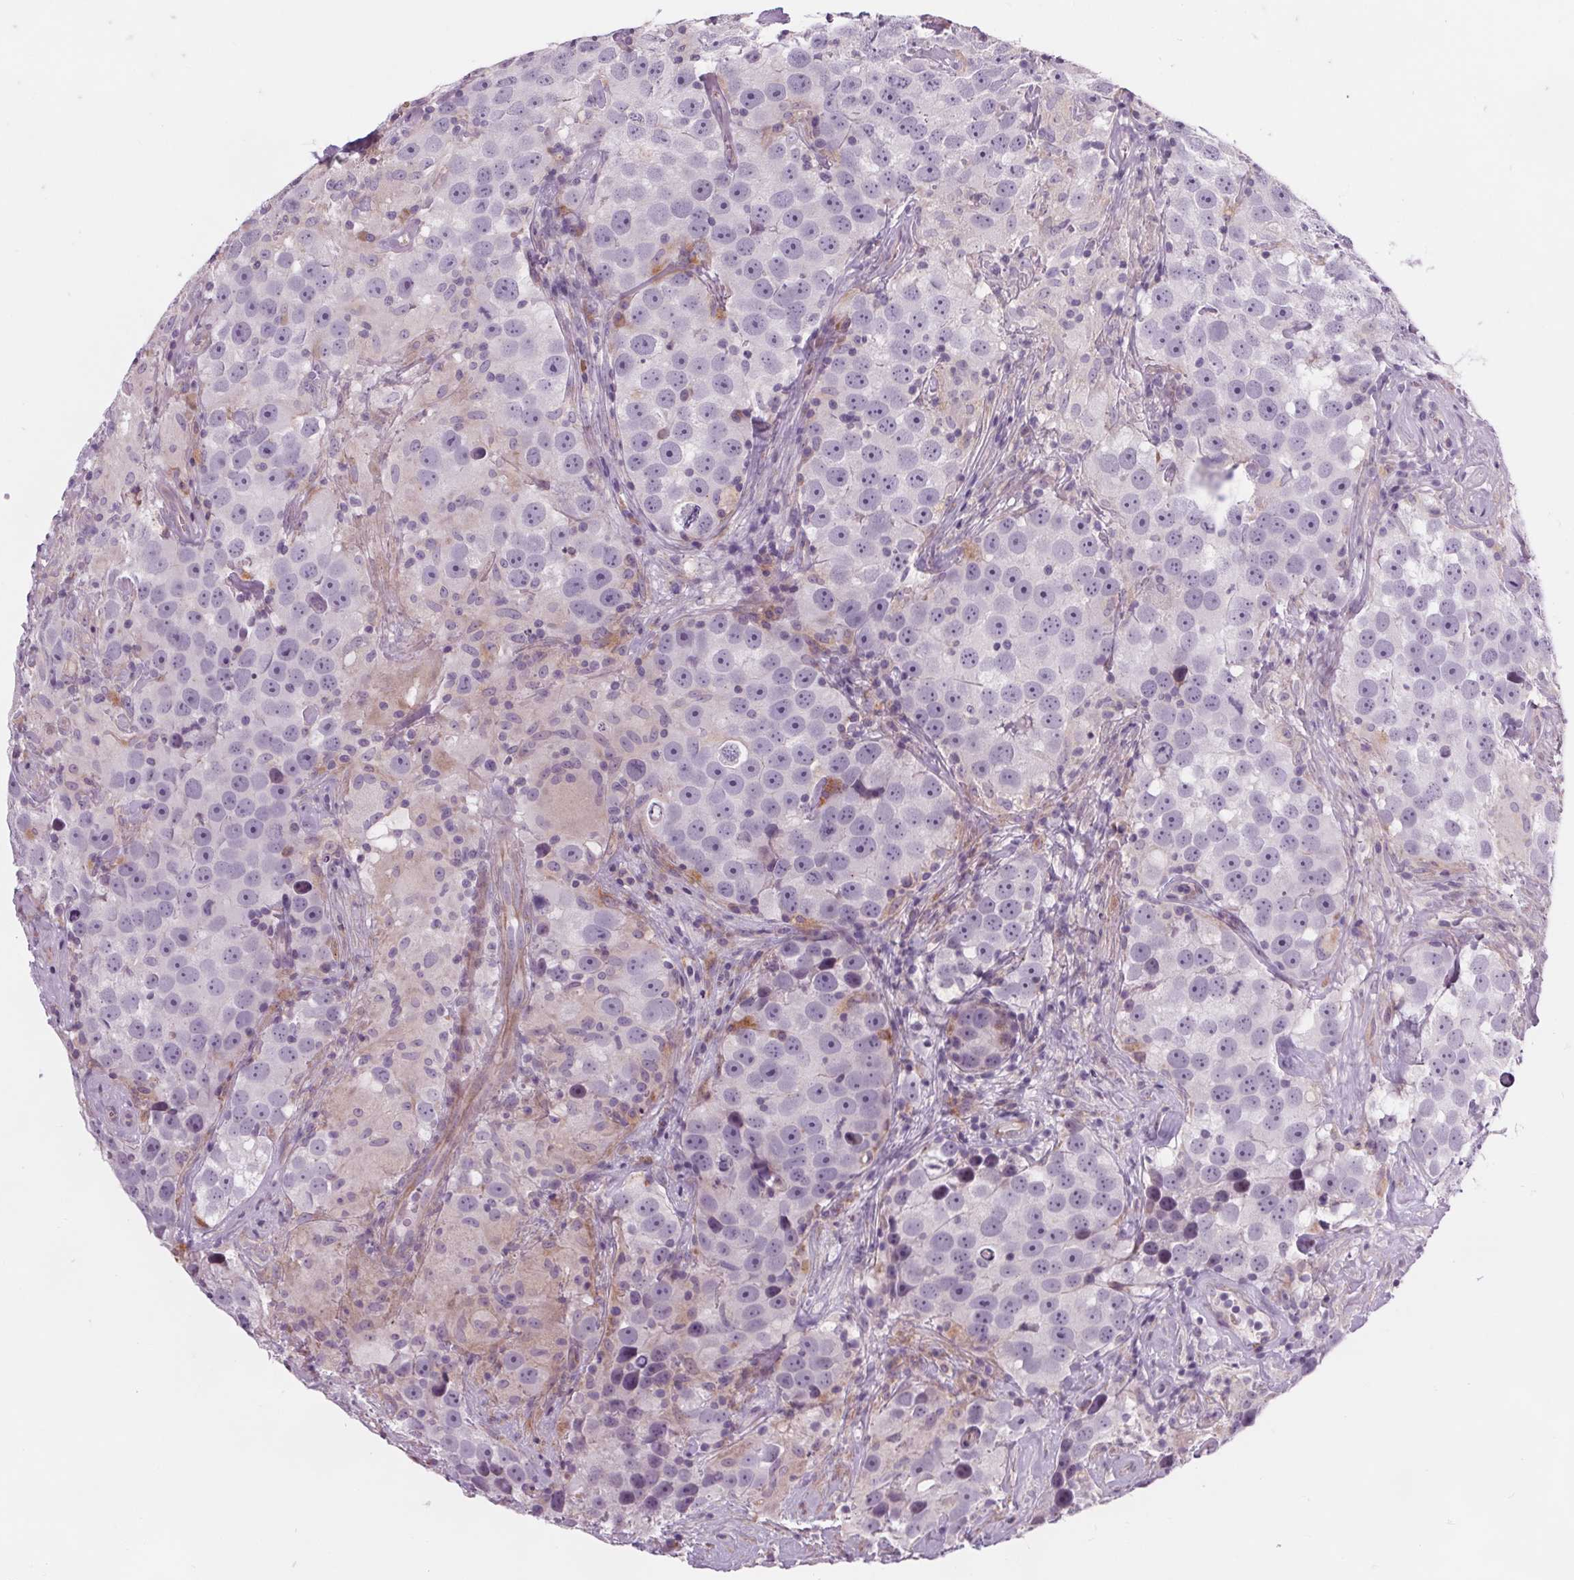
{"staining": {"intensity": "negative", "quantity": "none", "location": "none"}, "tissue": "testis cancer", "cell_type": "Tumor cells", "image_type": "cancer", "snomed": [{"axis": "morphology", "description": "Seminoma, NOS"}, {"axis": "topography", "description": "Testis"}], "caption": "This is a histopathology image of IHC staining of testis cancer (seminoma), which shows no positivity in tumor cells.", "gene": "SAMD5", "patient": {"sex": "male", "age": 49}}